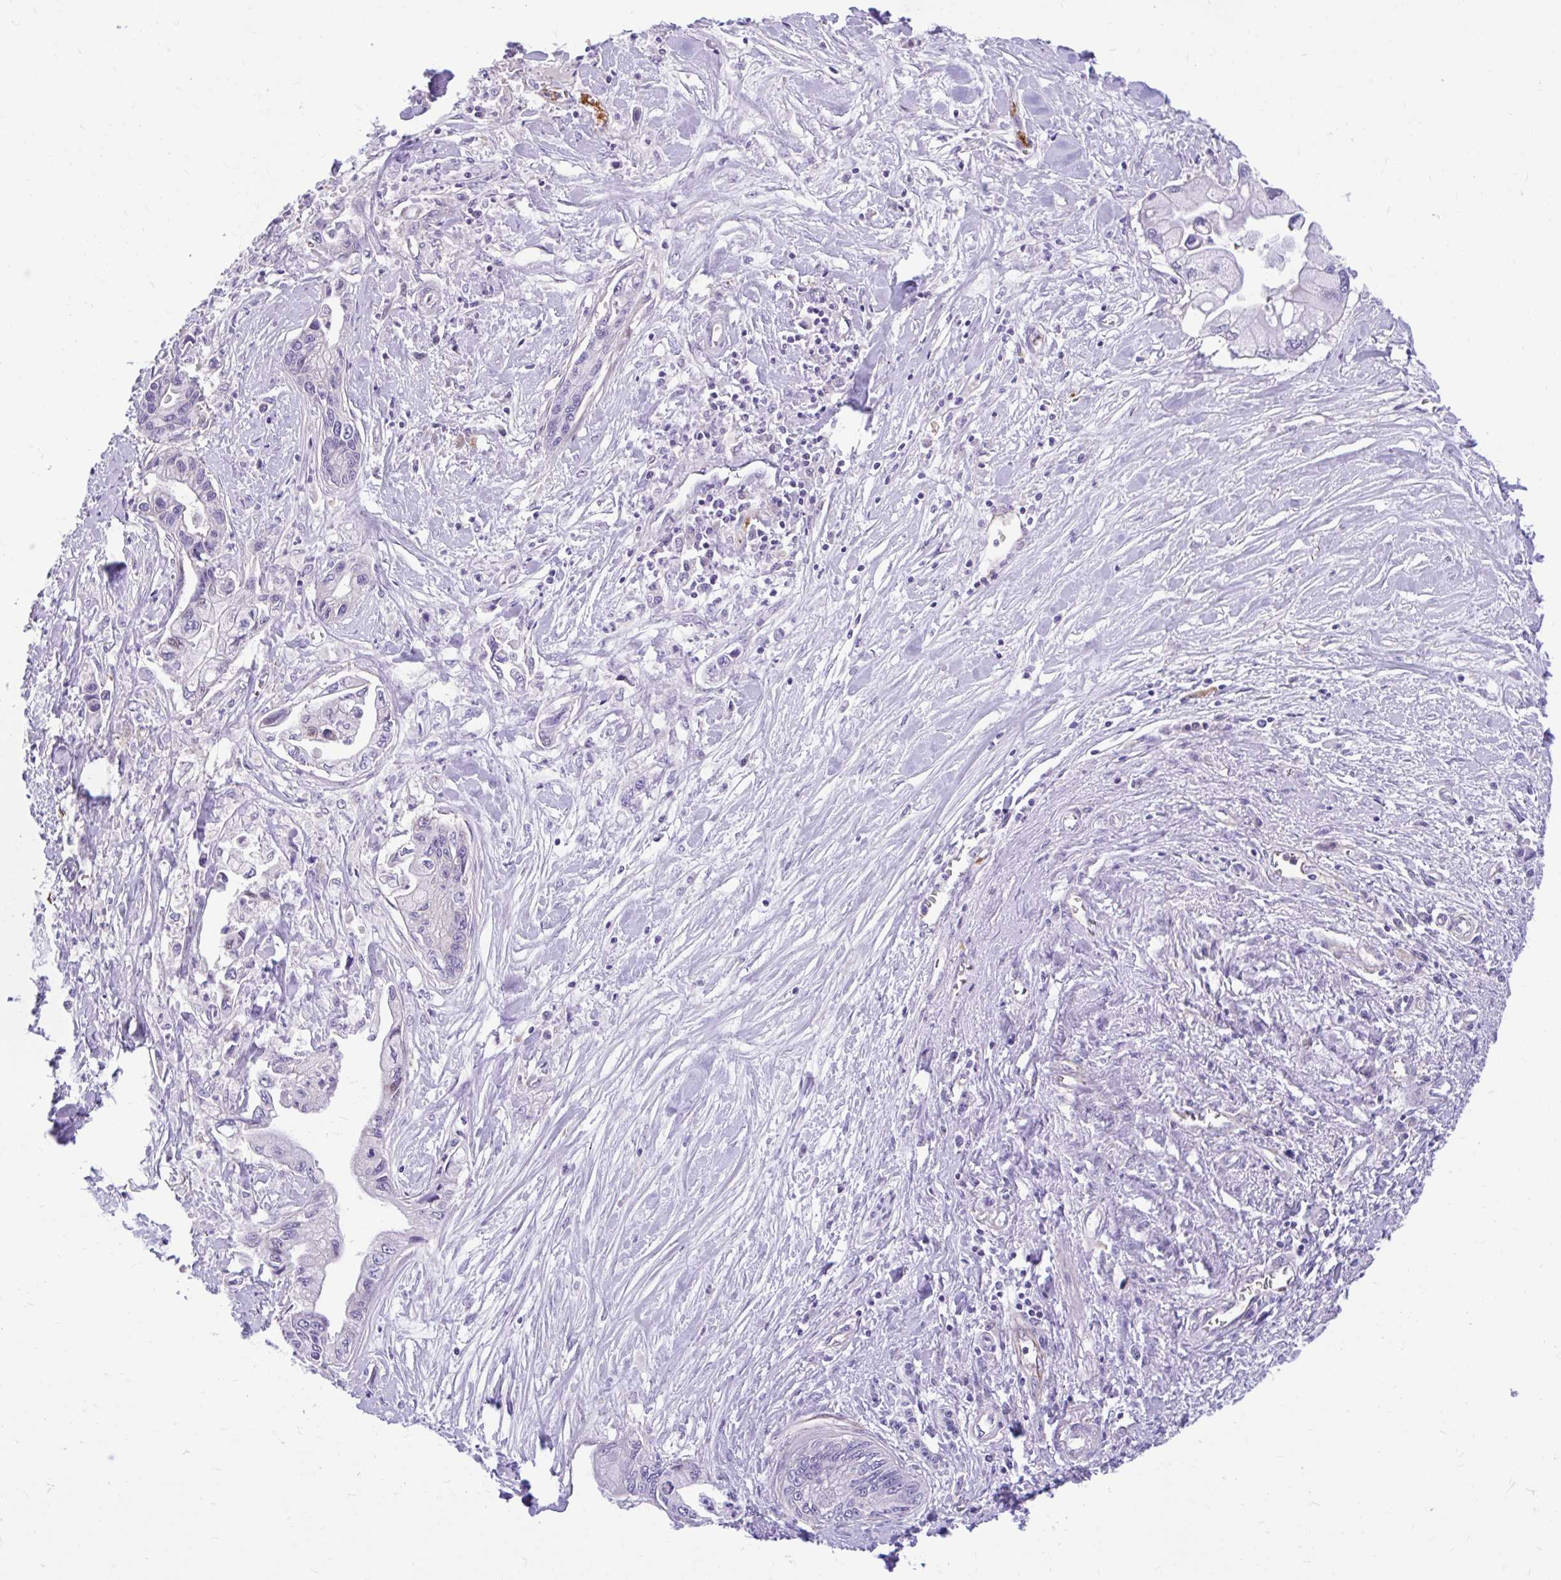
{"staining": {"intensity": "negative", "quantity": "none", "location": "none"}, "tissue": "pancreatic cancer", "cell_type": "Tumor cells", "image_type": "cancer", "snomed": [{"axis": "morphology", "description": "Adenocarcinoma, NOS"}, {"axis": "topography", "description": "Pancreas"}], "caption": "A high-resolution image shows immunohistochemistry (IHC) staining of pancreatic cancer, which shows no significant staining in tumor cells. Brightfield microscopy of immunohistochemistry stained with DAB (brown) and hematoxylin (blue), captured at high magnification.", "gene": "ESPNL", "patient": {"sex": "male", "age": 61}}